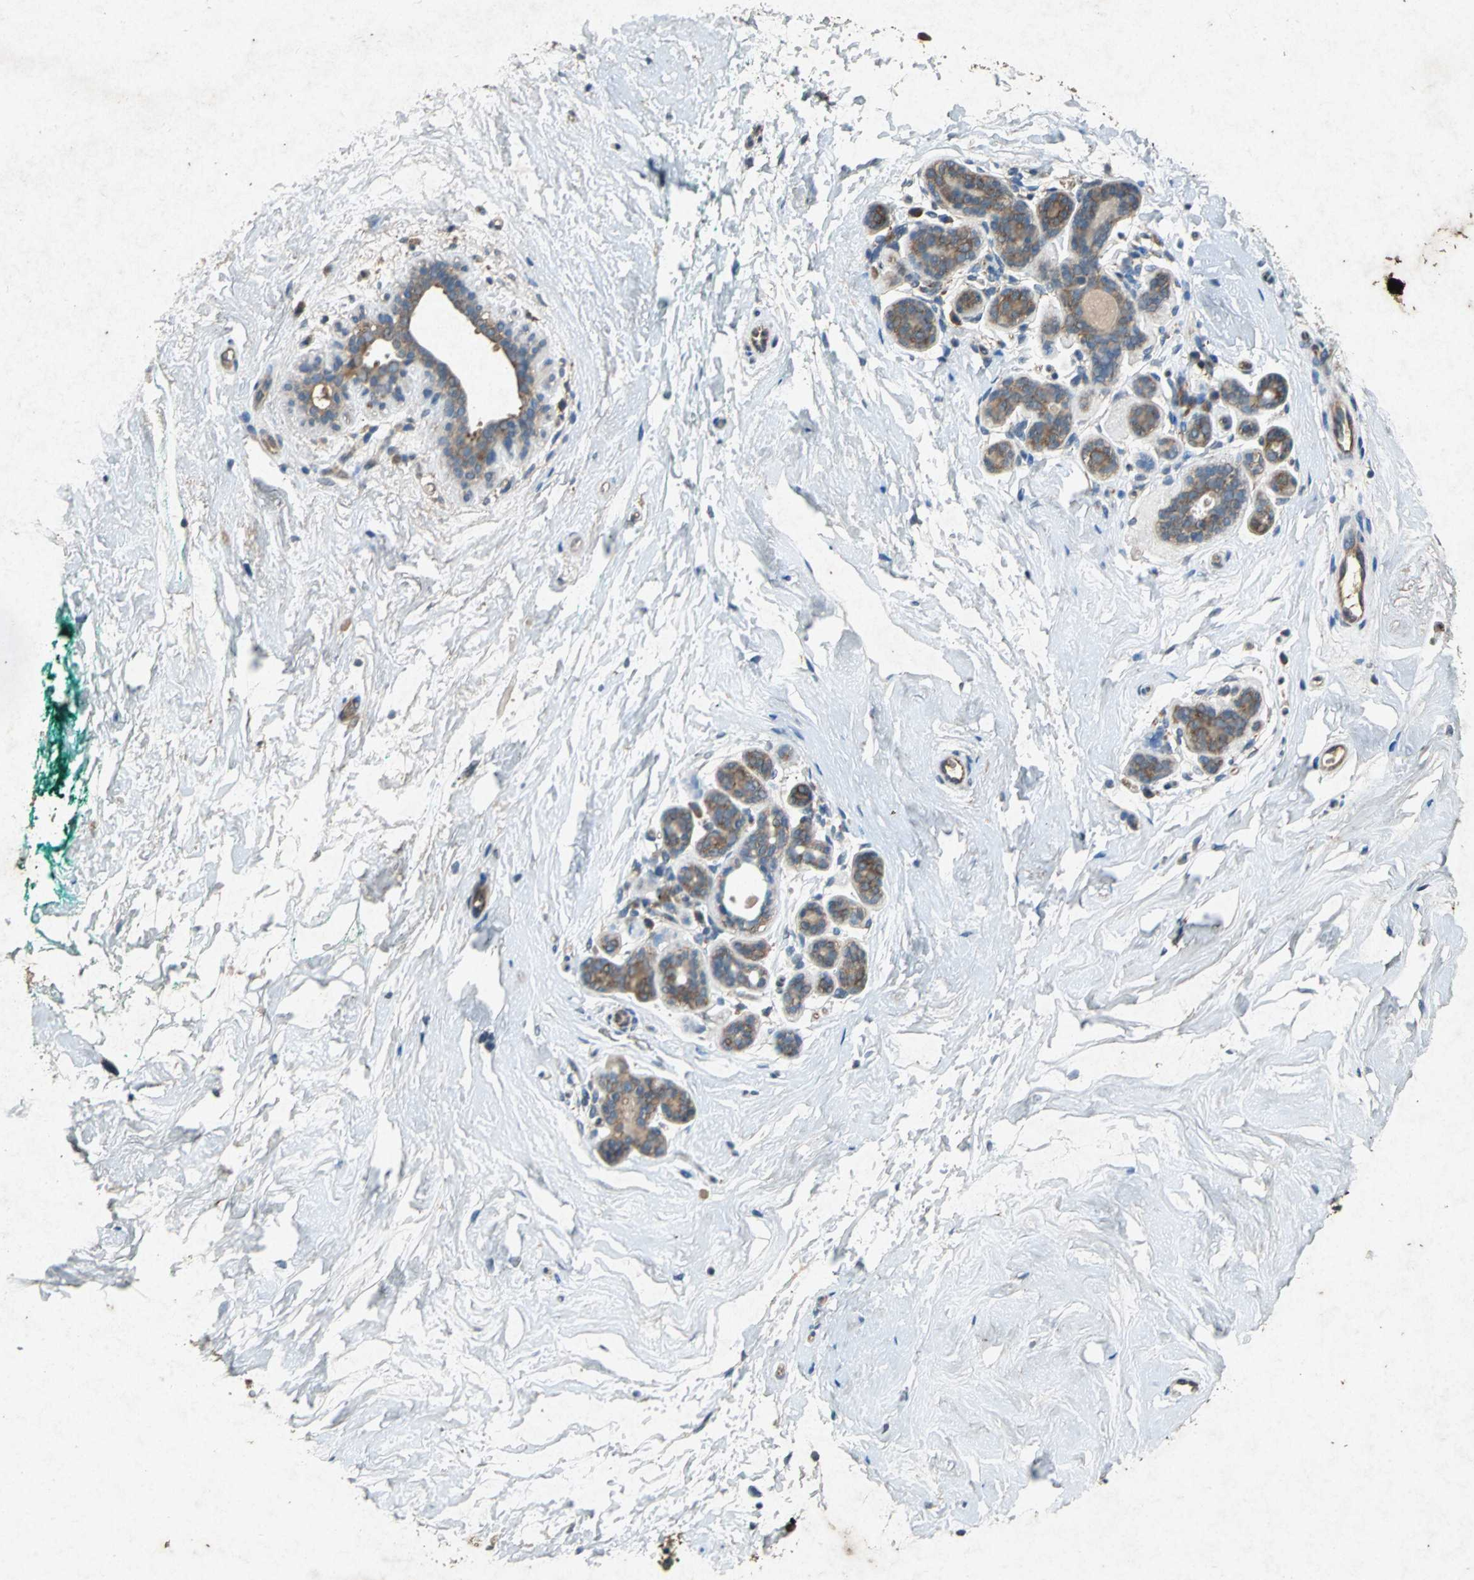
{"staining": {"intensity": "moderate", "quantity": ">75%", "location": "cytoplasmic/membranous"}, "tissue": "breast", "cell_type": "Adipocytes", "image_type": "normal", "snomed": [{"axis": "morphology", "description": "Normal tissue, NOS"}, {"axis": "topography", "description": "Breast"}], "caption": "Immunohistochemical staining of normal breast reveals medium levels of moderate cytoplasmic/membranous positivity in about >75% of adipocytes.", "gene": "HSP90AB1", "patient": {"sex": "female", "age": 52}}